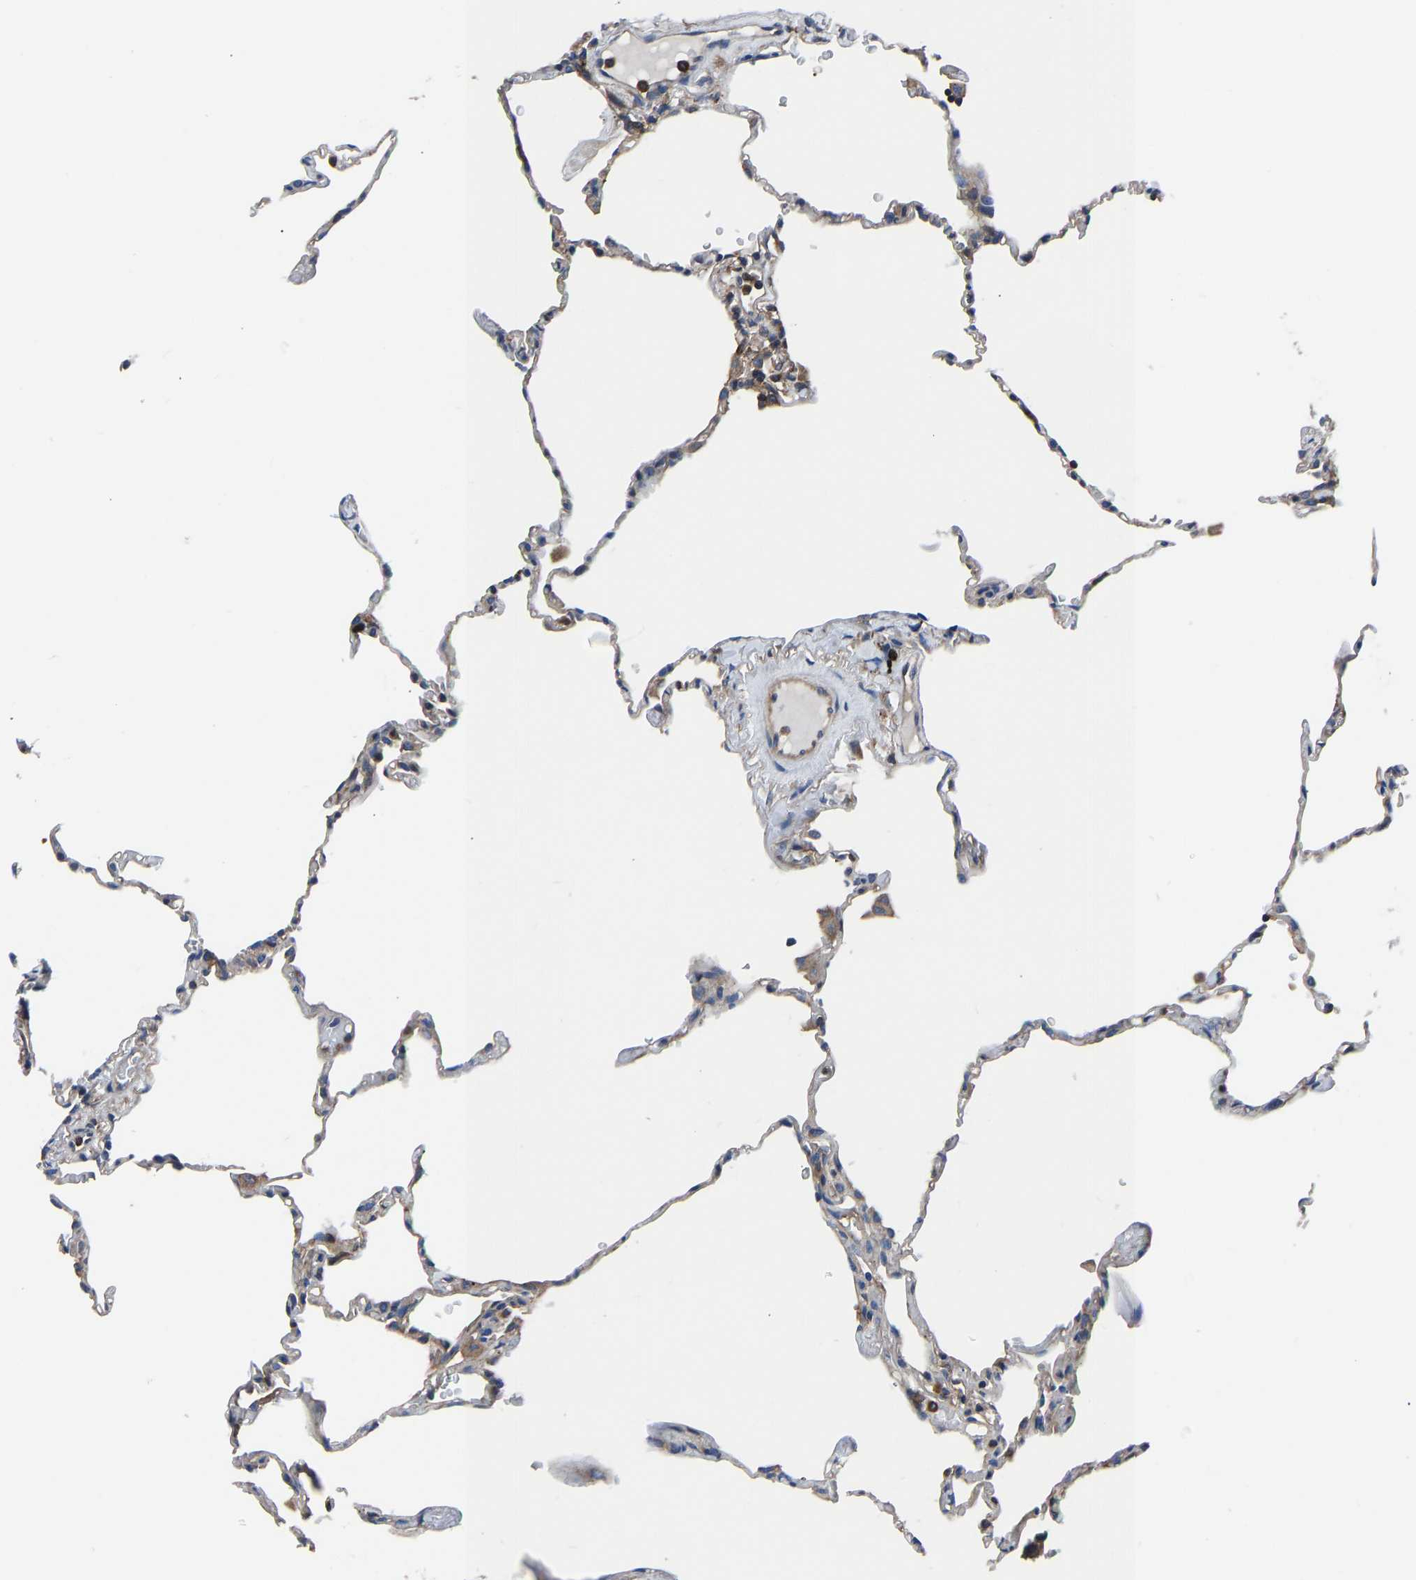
{"staining": {"intensity": "negative", "quantity": "none", "location": "none"}, "tissue": "lung", "cell_type": "Alveolar cells", "image_type": "normal", "snomed": [{"axis": "morphology", "description": "Normal tissue, NOS"}, {"axis": "topography", "description": "Lung"}], "caption": "High power microscopy image of an immunohistochemistry (IHC) image of benign lung, revealing no significant positivity in alveolar cells. The staining is performed using DAB brown chromogen with nuclei counter-stained in using hematoxylin.", "gene": "PRKAR1A", "patient": {"sex": "male", "age": 59}}